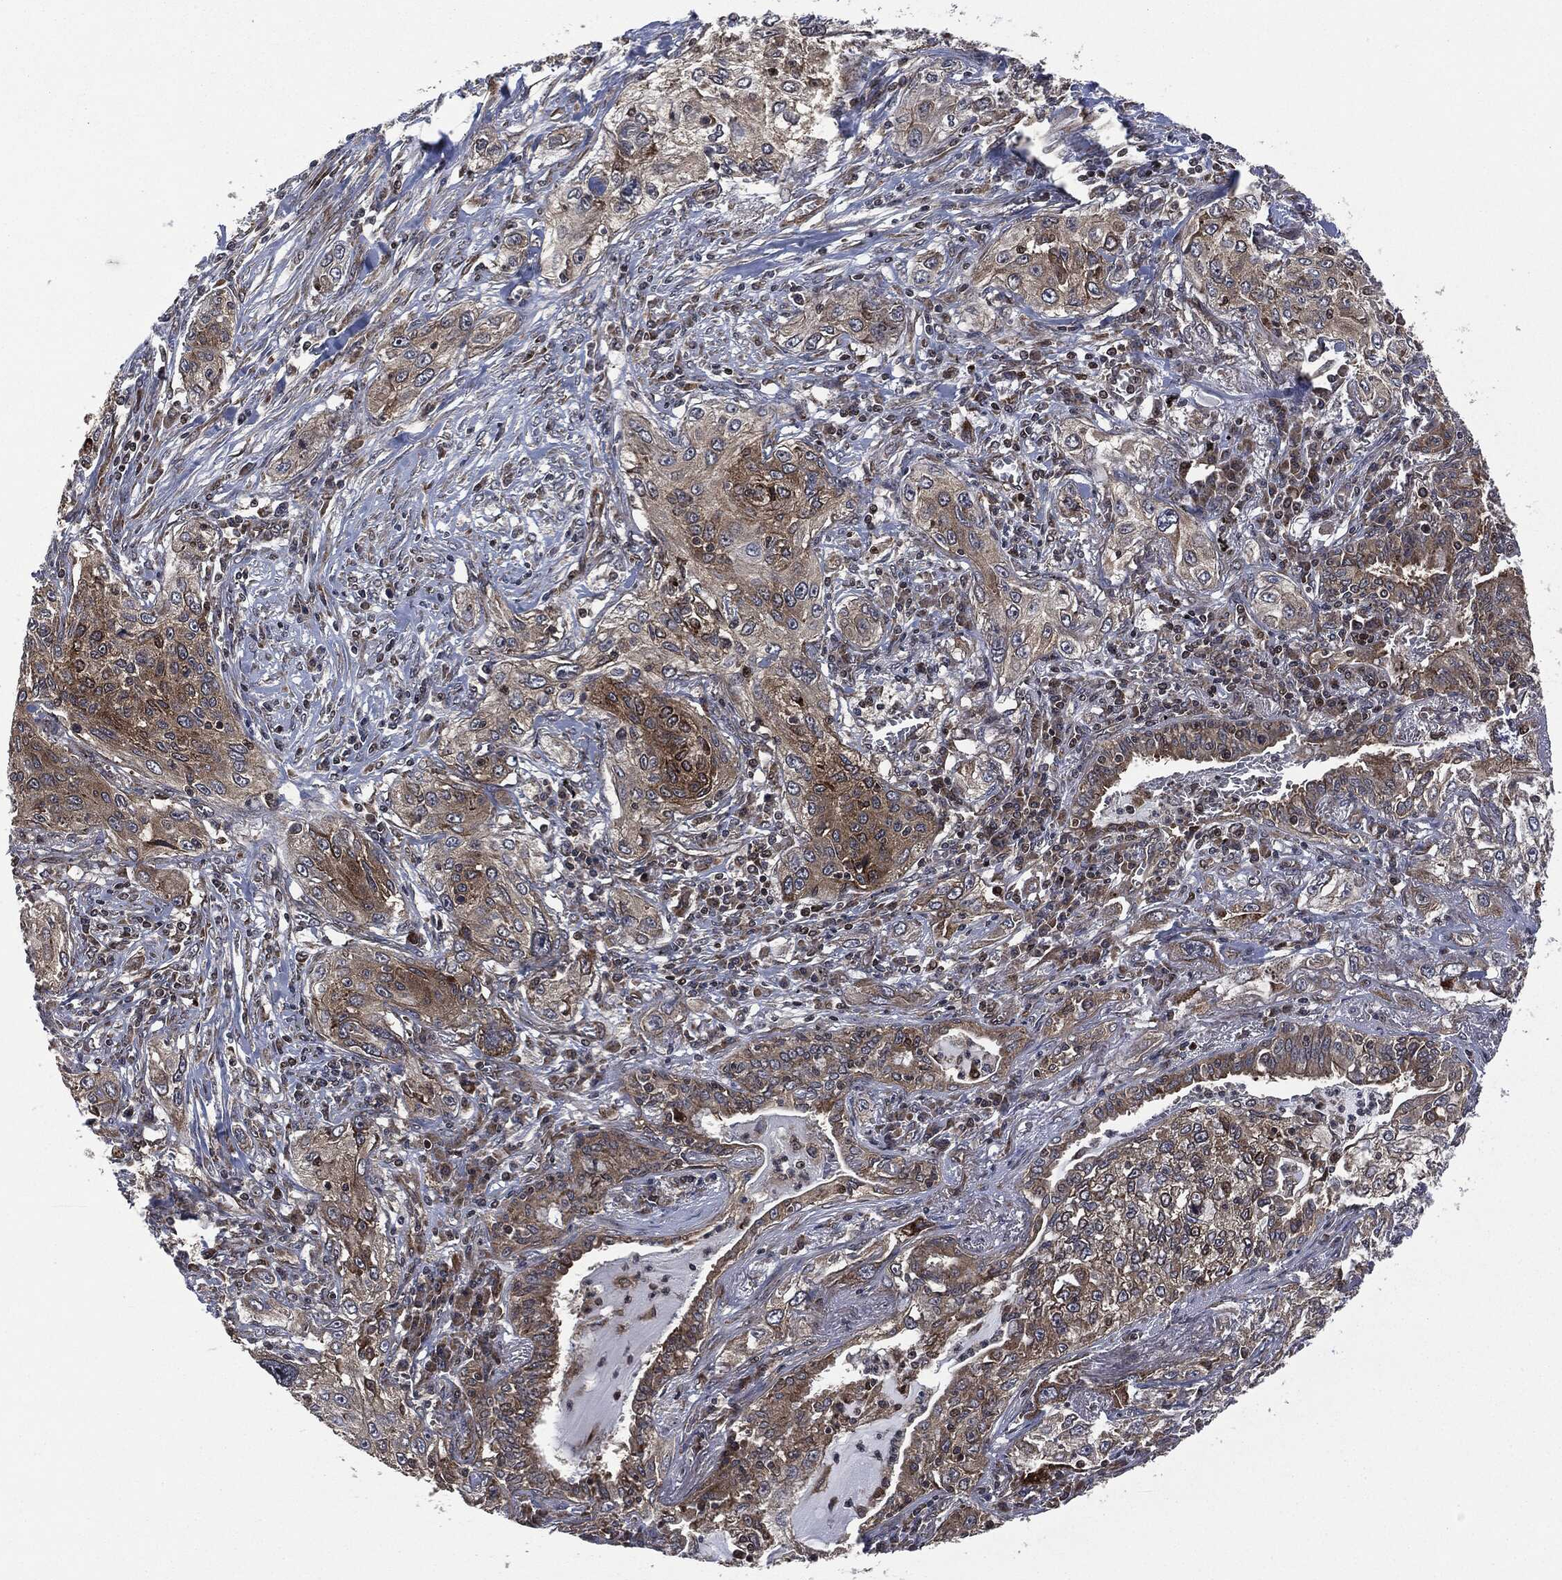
{"staining": {"intensity": "moderate", "quantity": "<25%", "location": "cytoplasmic/membranous"}, "tissue": "lung cancer", "cell_type": "Tumor cells", "image_type": "cancer", "snomed": [{"axis": "morphology", "description": "Squamous cell carcinoma, NOS"}, {"axis": "topography", "description": "Lung"}], "caption": "Tumor cells show low levels of moderate cytoplasmic/membranous positivity in approximately <25% of cells in human lung cancer (squamous cell carcinoma).", "gene": "HRAS", "patient": {"sex": "female", "age": 69}}